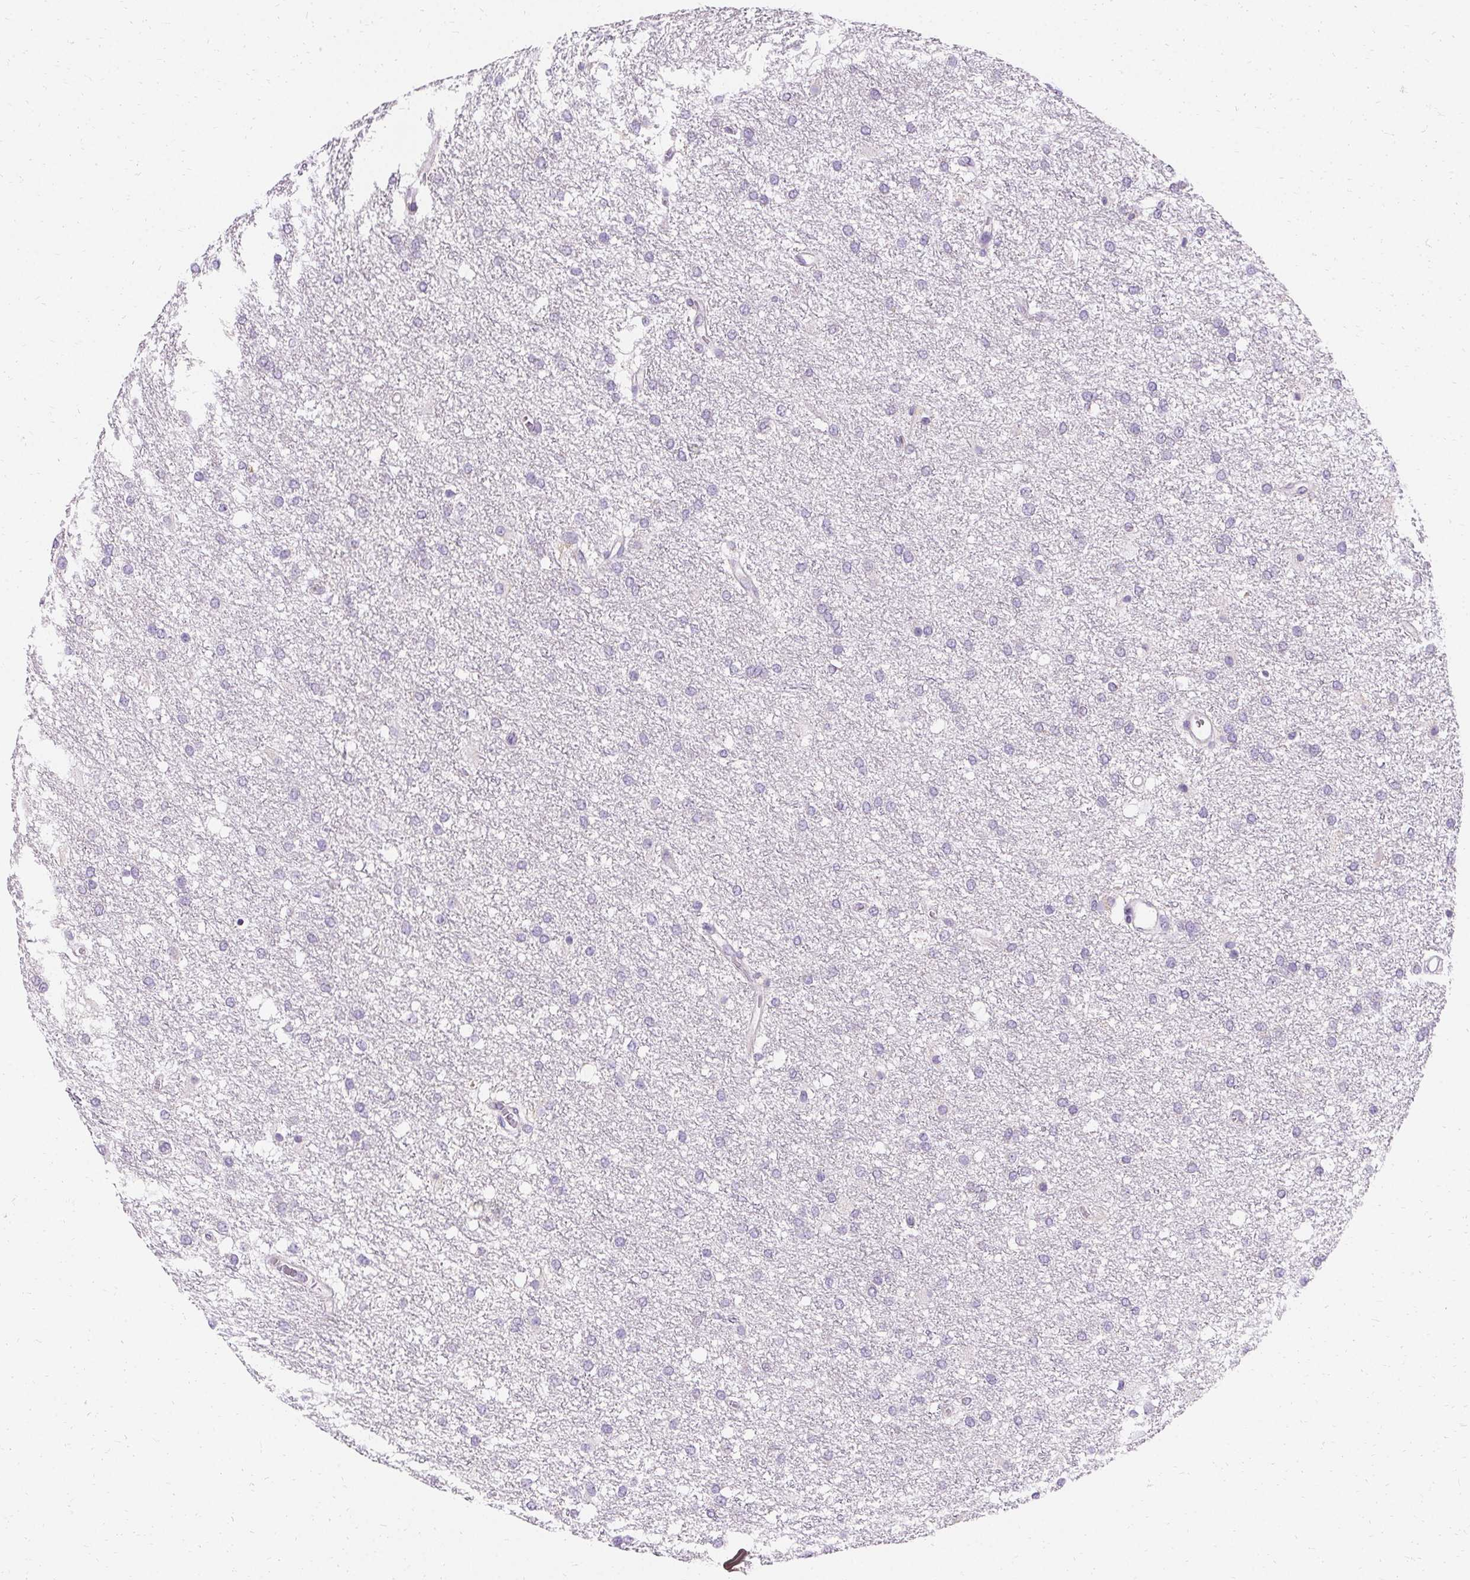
{"staining": {"intensity": "negative", "quantity": "none", "location": "none"}, "tissue": "glioma", "cell_type": "Tumor cells", "image_type": "cancer", "snomed": [{"axis": "morphology", "description": "Glioma, malignant, High grade"}, {"axis": "topography", "description": "Brain"}], "caption": "High magnification brightfield microscopy of malignant glioma (high-grade) stained with DAB (3,3'-diaminobenzidine) (brown) and counterstained with hematoxylin (blue): tumor cells show no significant expression.", "gene": "ASGR2", "patient": {"sex": "female", "age": 61}}